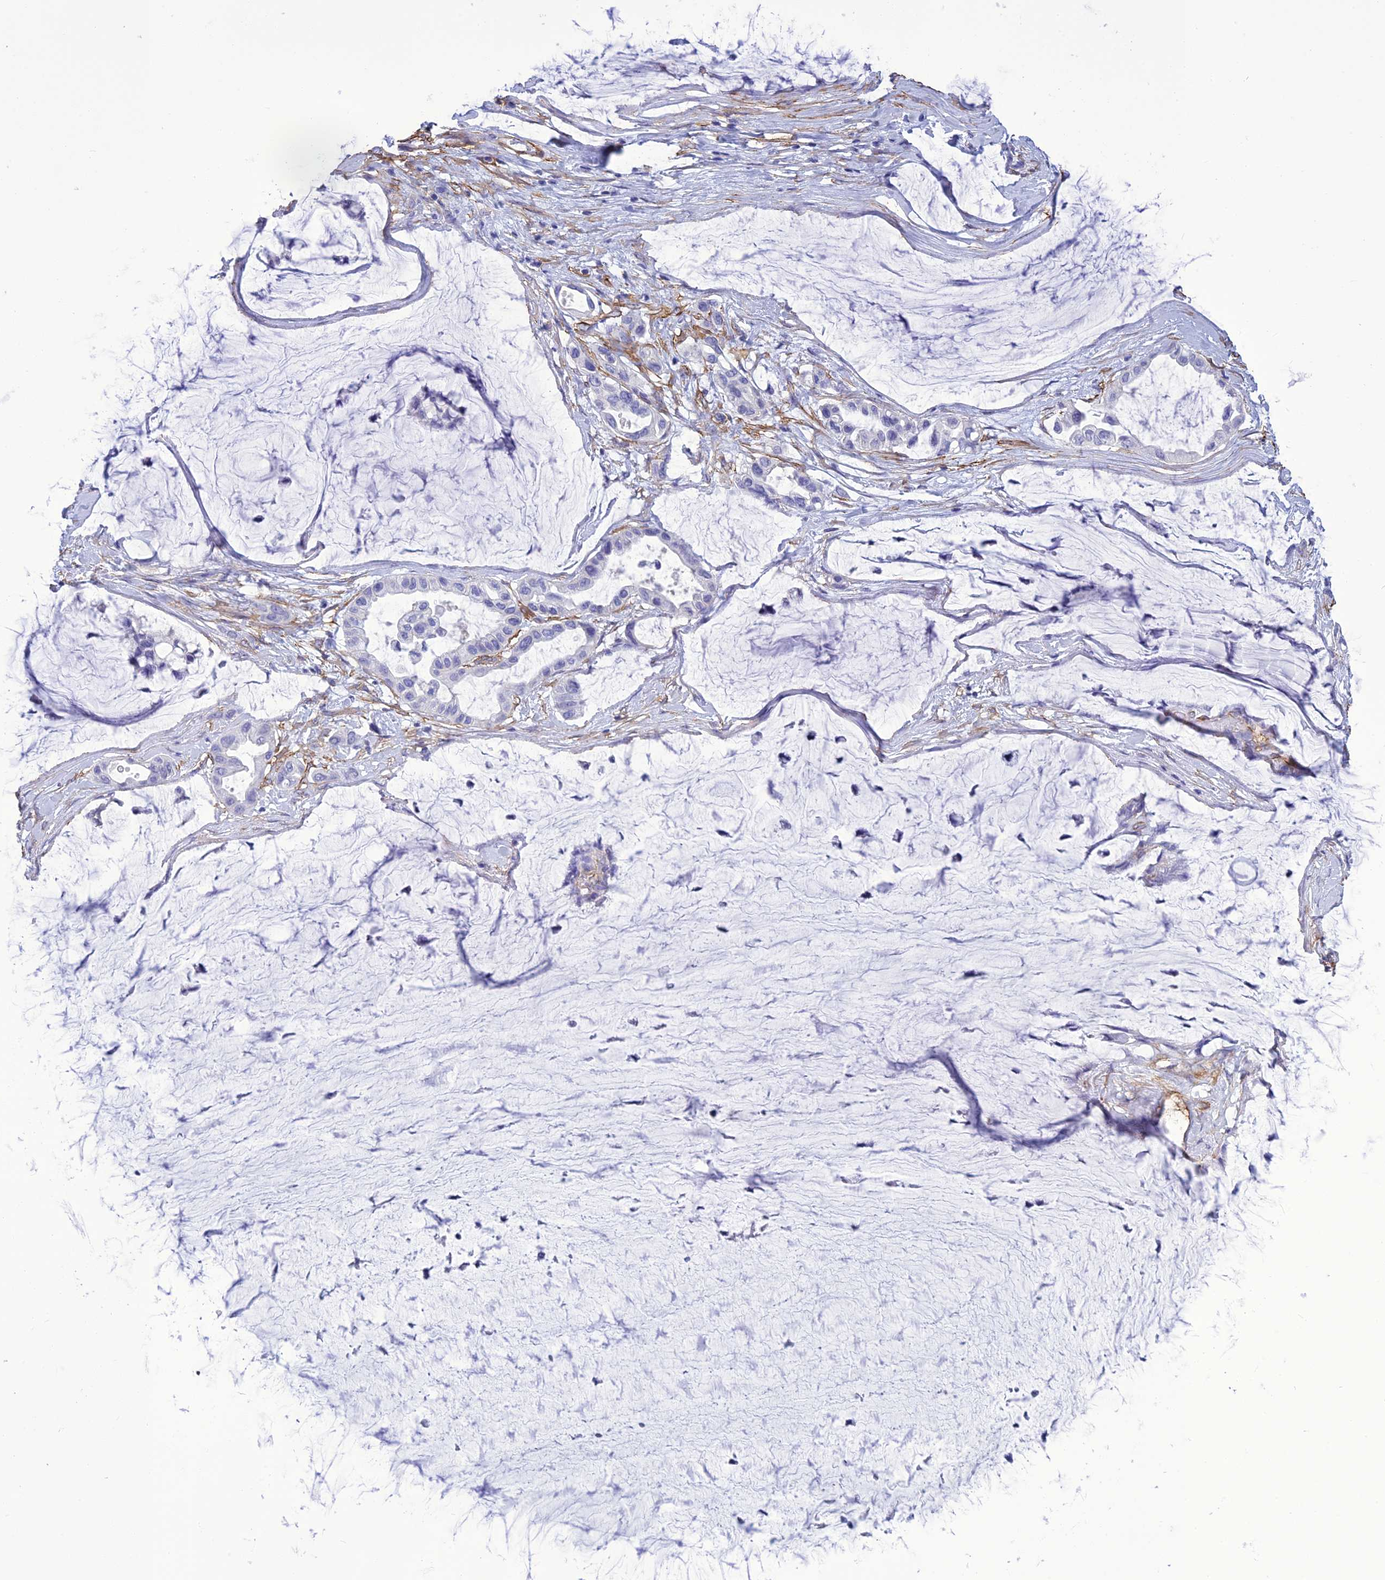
{"staining": {"intensity": "negative", "quantity": "none", "location": "none"}, "tissue": "ovarian cancer", "cell_type": "Tumor cells", "image_type": "cancer", "snomed": [{"axis": "morphology", "description": "Cystadenocarcinoma, mucinous, NOS"}, {"axis": "topography", "description": "Ovary"}], "caption": "The histopathology image demonstrates no significant staining in tumor cells of ovarian cancer.", "gene": "NKD1", "patient": {"sex": "female", "age": 39}}